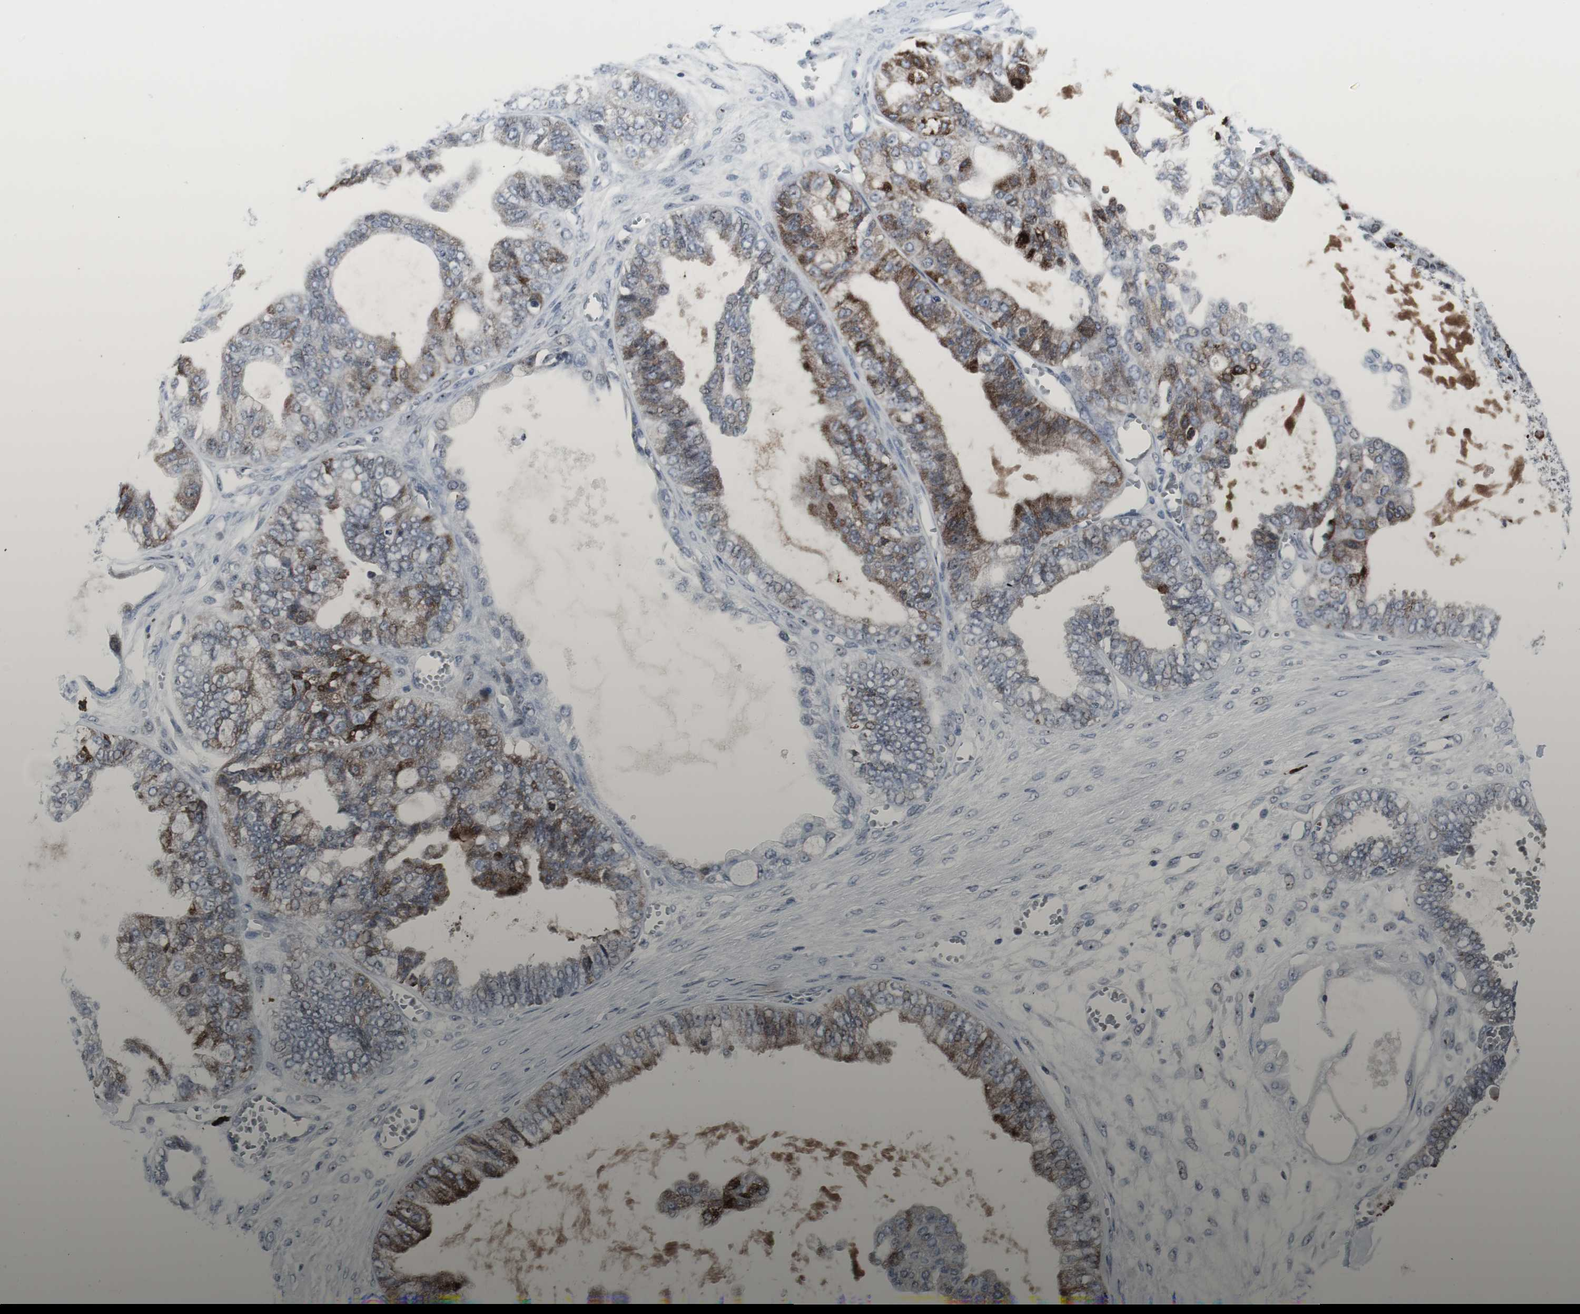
{"staining": {"intensity": "moderate", "quantity": "25%-75%", "location": "cytoplasmic/membranous"}, "tissue": "ovarian cancer", "cell_type": "Tumor cells", "image_type": "cancer", "snomed": [{"axis": "morphology", "description": "Carcinoma, NOS"}, {"axis": "morphology", "description": "Carcinoma, endometroid"}, {"axis": "topography", "description": "Ovary"}], "caption": "Carcinoma (ovarian) tissue exhibits moderate cytoplasmic/membranous expression in about 25%-75% of tumor cells, visualized by immunohistochemistry. The protein of interest is shown in brown color, while the nuclei are stained blue.", "gene": "DOK1", "patient": {"sex": "female", "age": 50}}